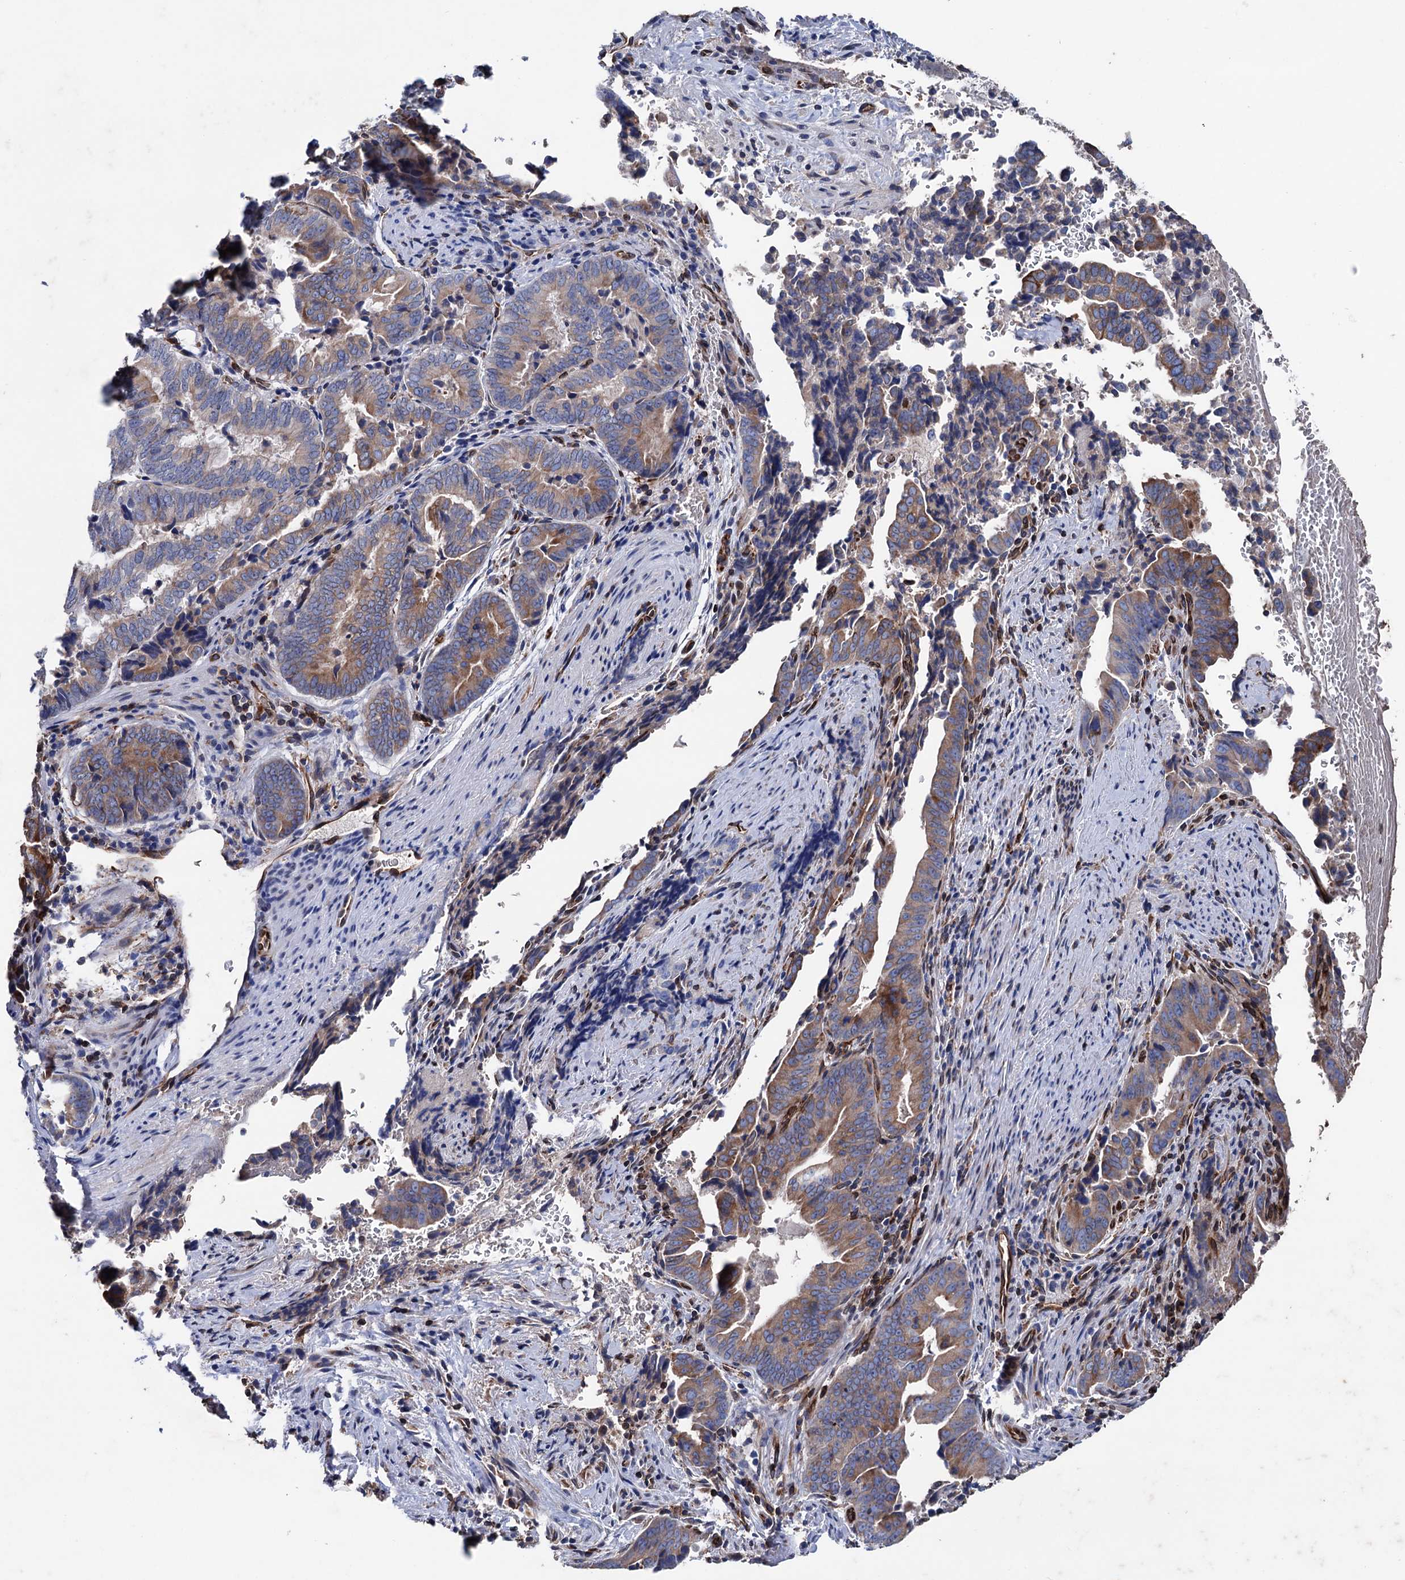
{"staining": {"intensity": "moderate", "quantity": ">75%", "location": "cytoplasmic/membranous"}, "tissue": "pancreatic cancer", "cell_type": "Tumor cells", "image_type": "cancer", "snomed": [{"axis": "morphology", "description": "Adenocarcinoma, NOS"}, {"axis": "topography", "description": "Pancreas"}], "caption": "This histopathology image reveals immunohistochemistry staining of human adenocarcinoma (pancreatic), with medium moderate cytoplasmic/membranous staining in approximately >75% of tumor cells.", "gene": "STING1", "patient": {"sex": "female", "age": 63}}